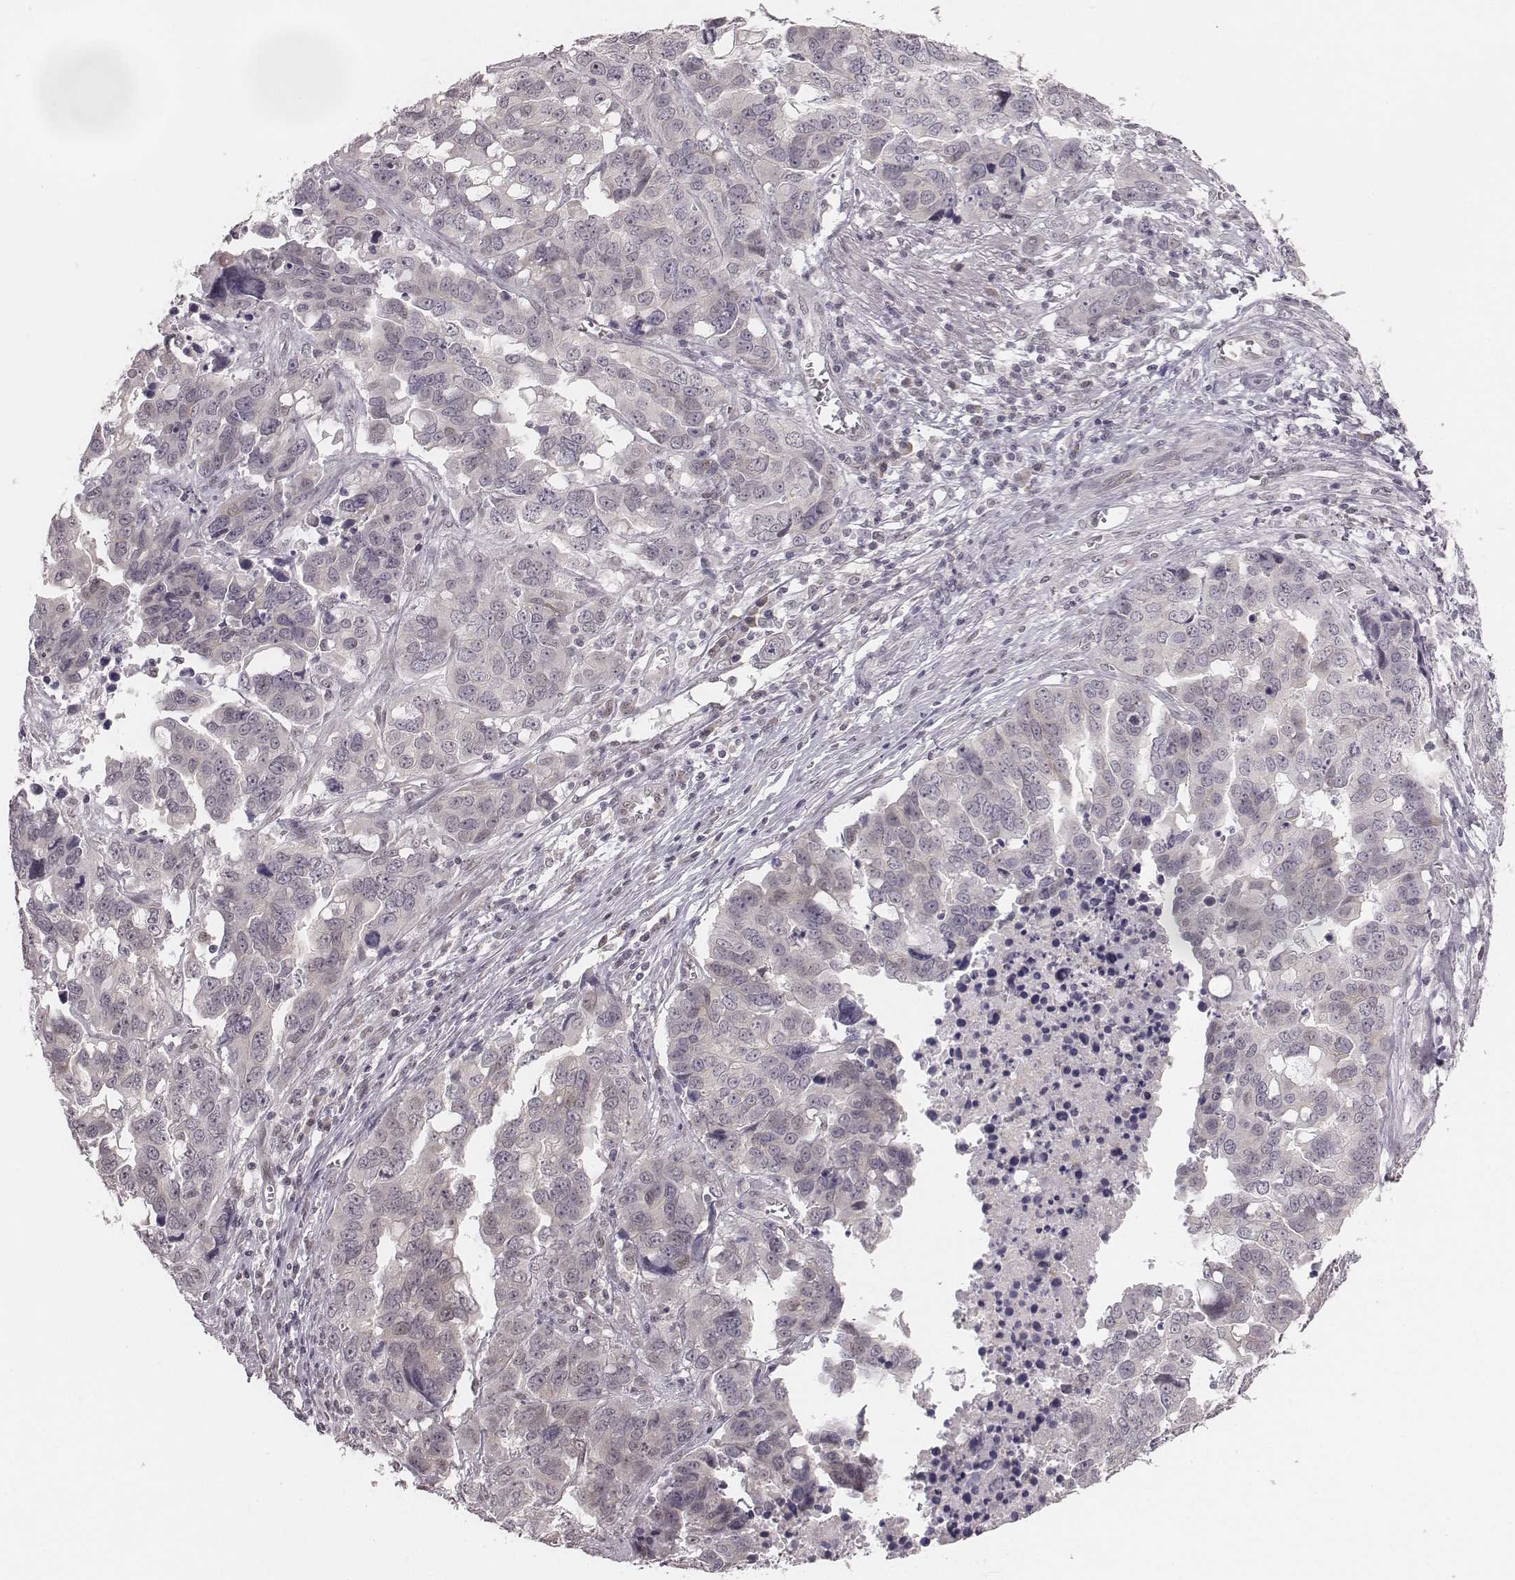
{"staining": {"intensity": "negative", "quantity": "none", "location": "none"}, "tissue": "ovarian cancer", "cell_type": "Tumor cells", "image_type": "cancer", "snomed": [{"axis": "morphology", "description": "Carcinoma, endometroid"}, {"axis": "topography", "description": "Ovary"}], "caption": "Ovarian cancer (endometroid carcinoma) stained for a protein using IHC shows no staining tumor cells.", "gene": "RPGRIP1", "patient": {"sex": "female", "age": 78}}